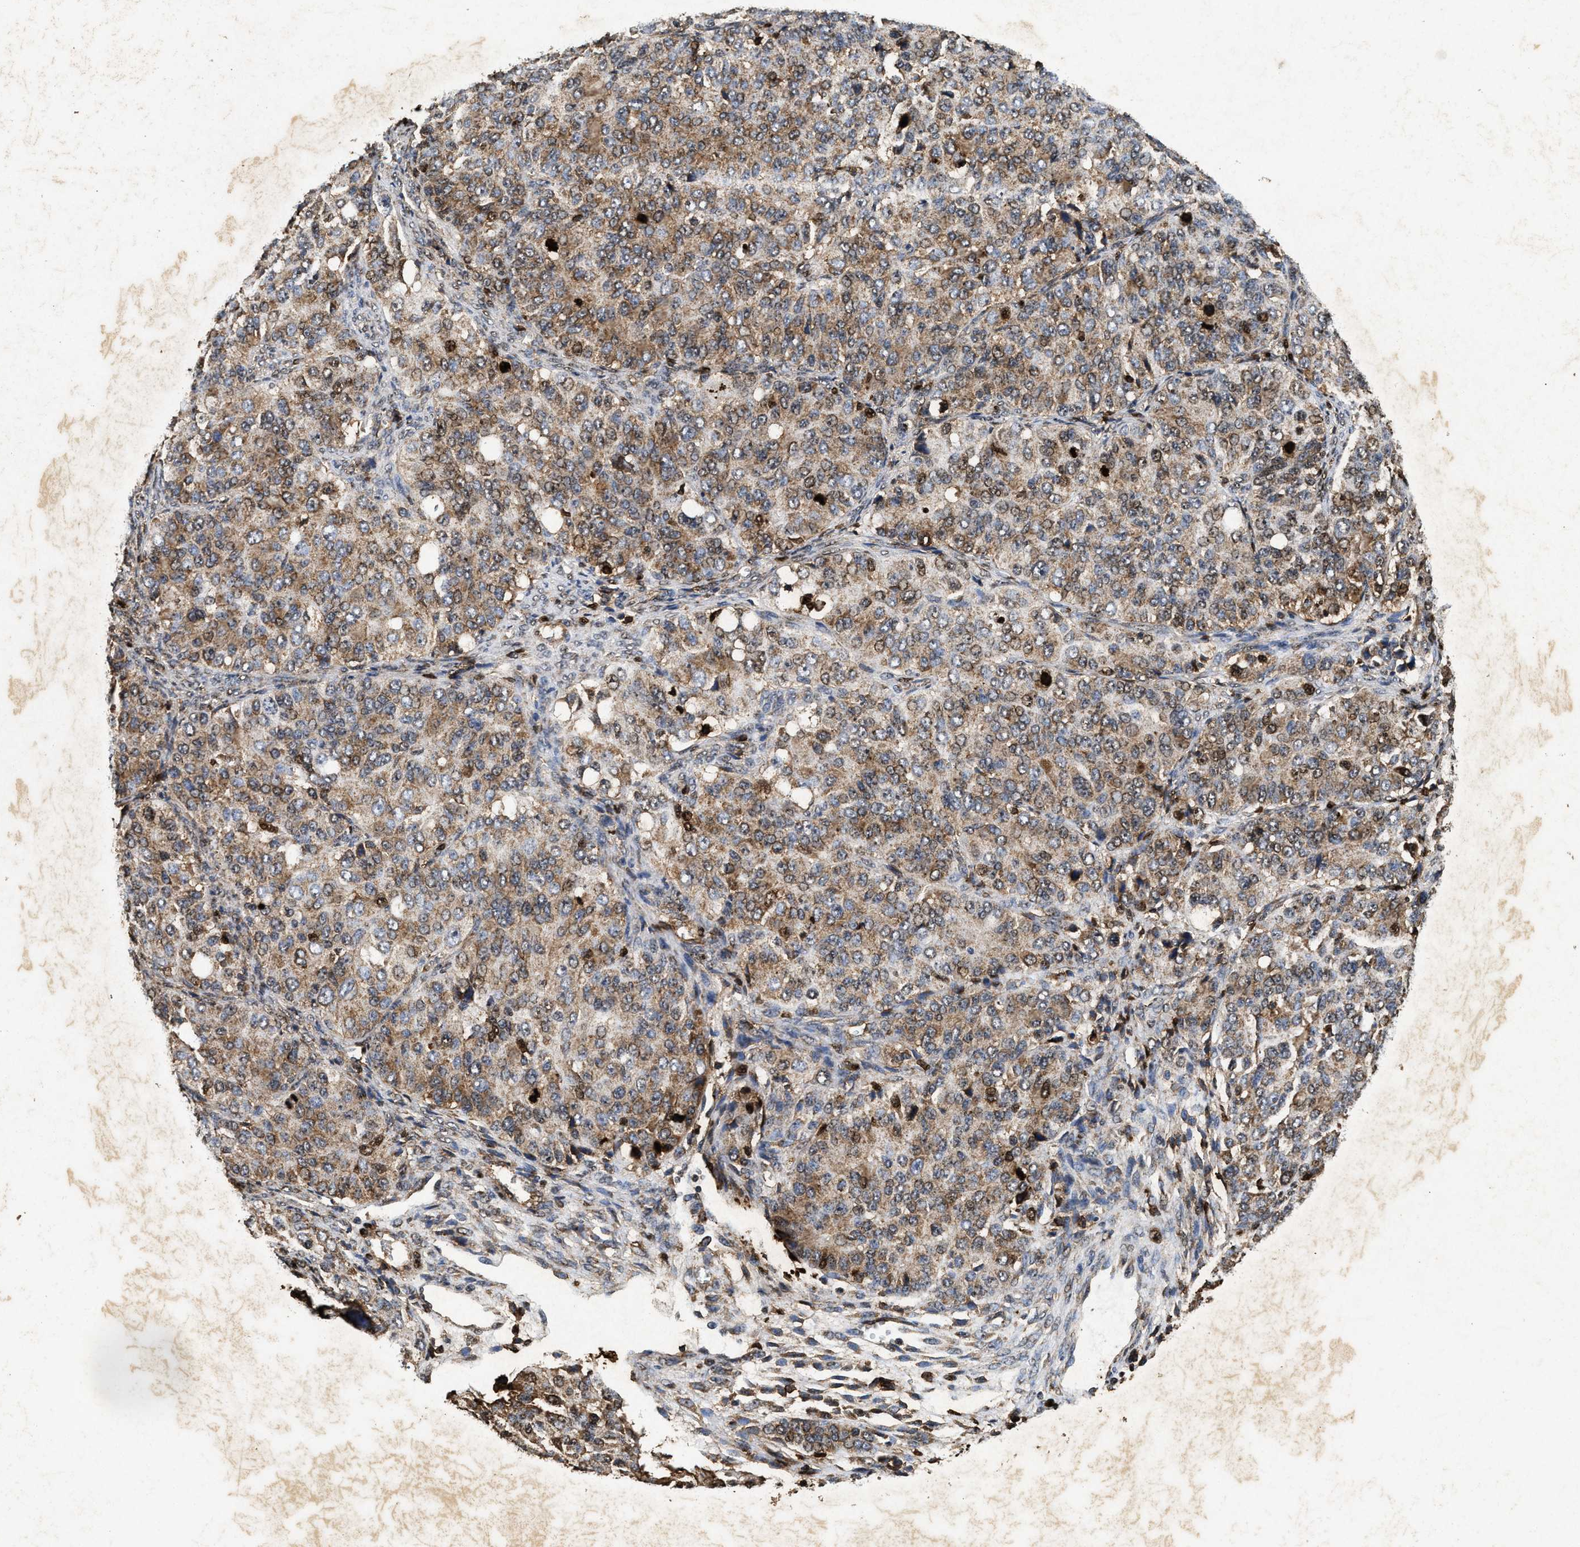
{"staining": {"intensity": "moderate", "quantity": ">75%", "location": "cytoplasmic/membranous"}, "tissue": "ovarian cancer", "cell_type": "Tumor cells", "image_type": "cancer", "snomed": [{"axis": "morphology", "description": "Carcinoma, endometroid"}, {"axis": "topography", "description": "Ovary"}], "caption": "Ovarian endometroid carcinoma was stained to show a protein in brown. There is medium levels of moderate cytoplasmic/membranous expression in approximately >75% of tumor cells. (IHC, brightfield microscopy, high magnification).", "gene": "ACOX1", "patient": {"sex": "female", "age": 51}}